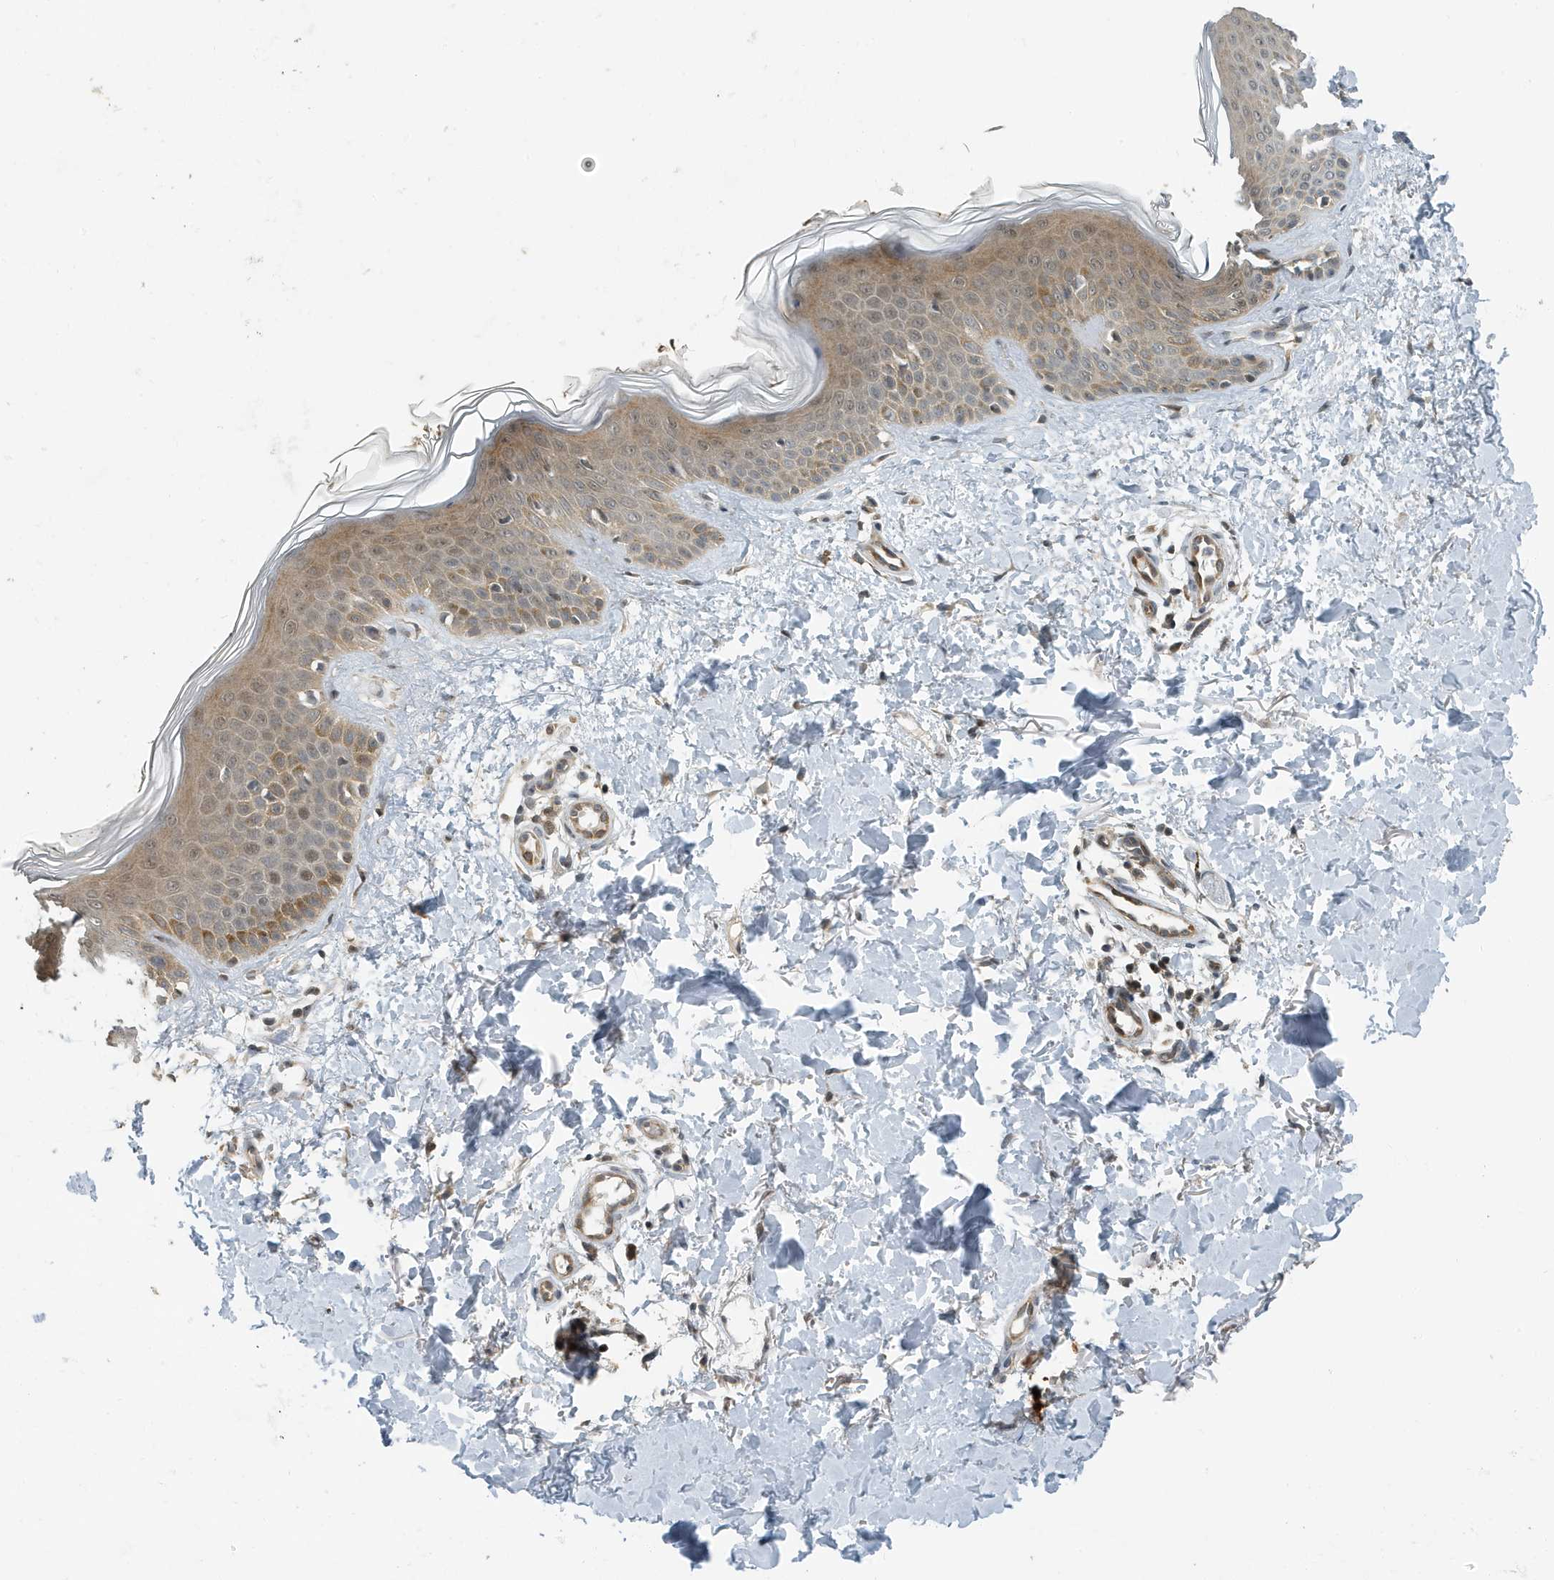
{"staining": {"intensity": "weak", "quantity": ">75%", "location": "cytoplasmic/membranous"}, "tissue": "skin", "cell_type": "Fibroblasts", "image_type": "normal", "snomed": [{"axis": "morphology", "description": "Normal tissue, NOS"}, {"axis": "topography", "description": "Skin"}], "caption": "A photomicrograph of human skin stained for a protein displays weak cytoplasmic/membranous brown staining in fibroblasts.", "gene": "KIF15", "patient": {"sex": "male", "age": 37}}